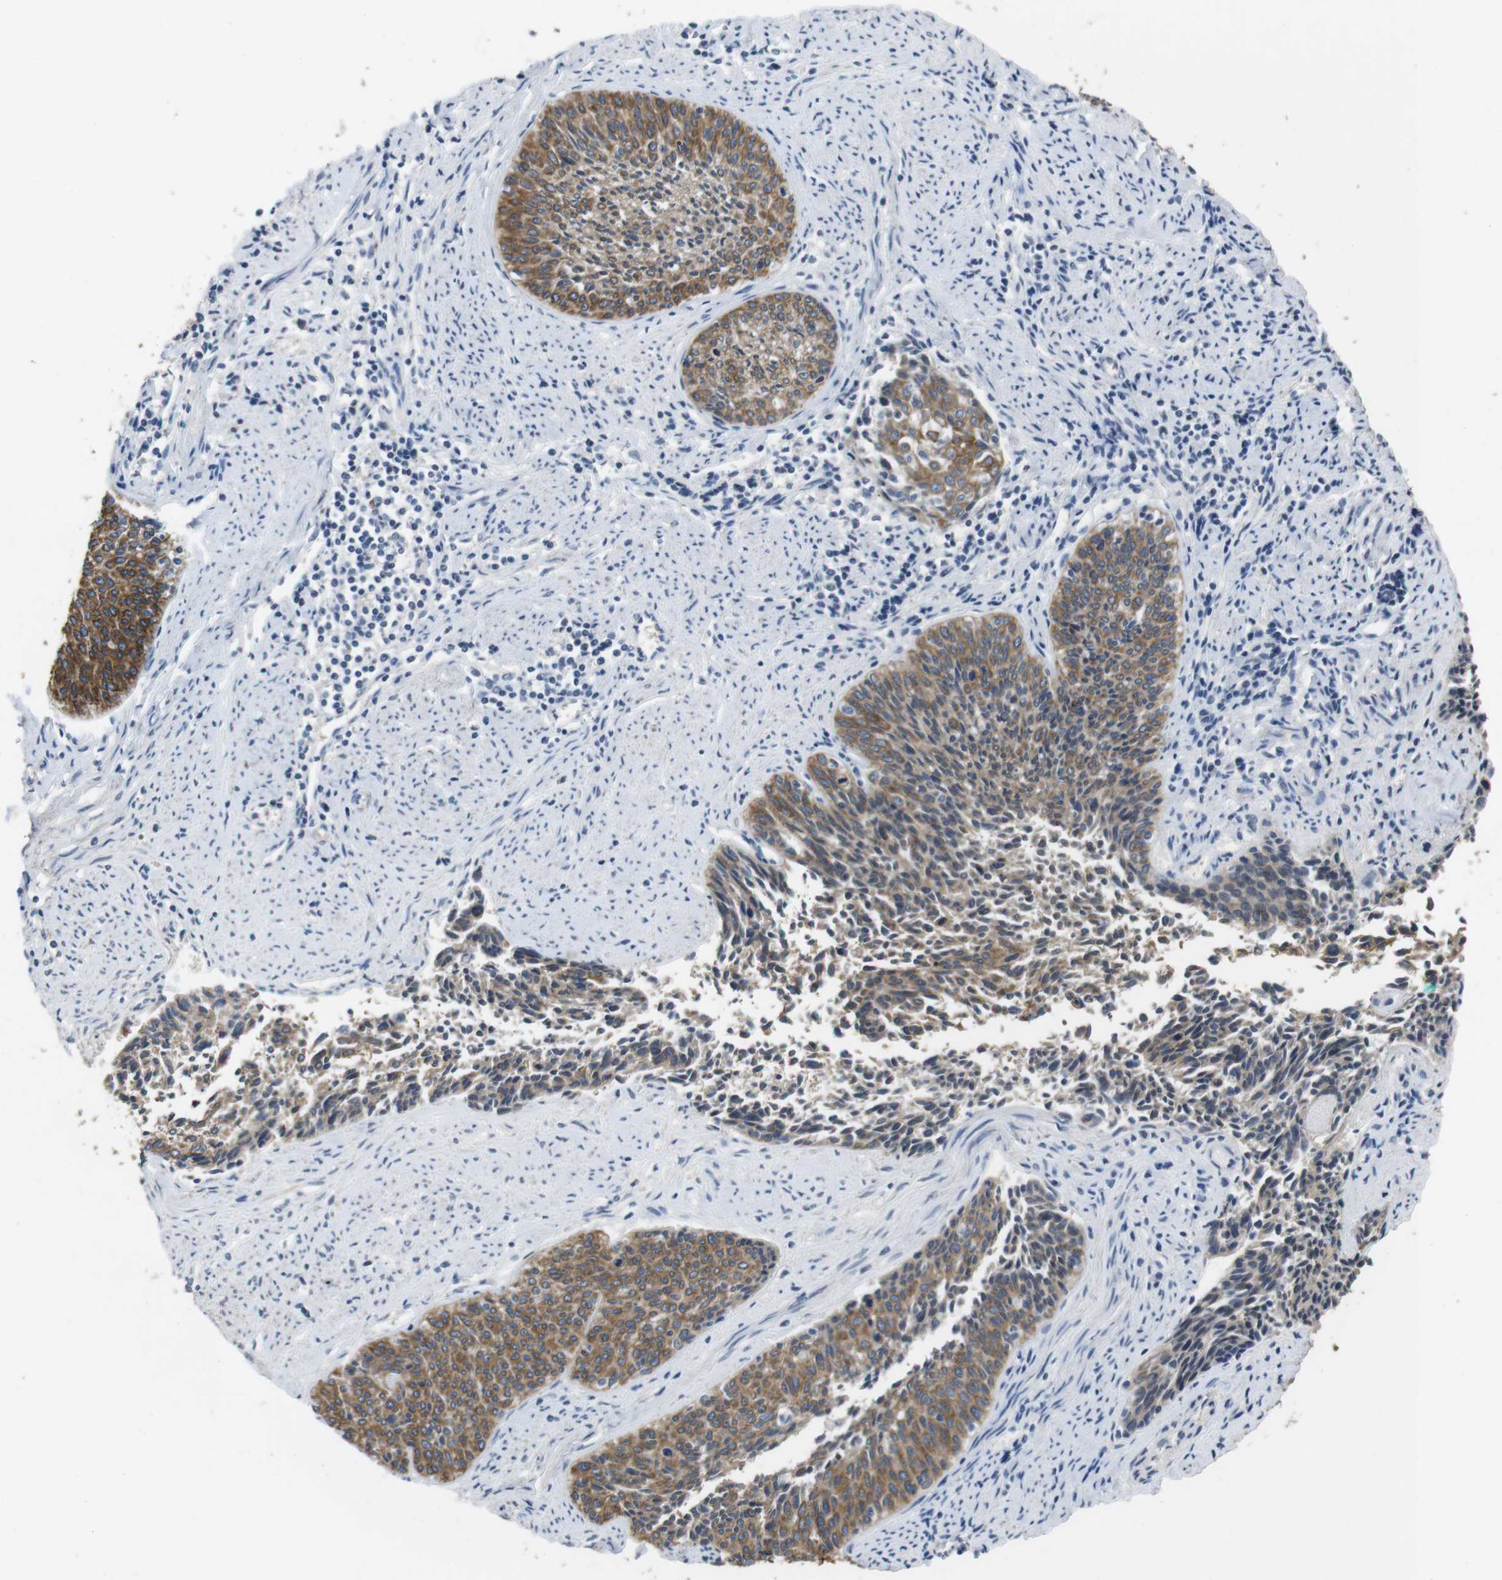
{"staining": {"intensity": "moderate", "quantity": ">75%", "location": "cytoplasmic/membranous"}, "tissue": "cervical cancer", "cell_type": "Tumor cells", "image_type": "cancer", "snomed": [{"axis": "morphology", "description": "Squamous cell carcinoma, NOS"}, {"axis": "topography", "description": "Cervix"}], "caption": "Brown immunohistochemical staining in cervical cancer reveals moderate cytoplasmic/membranous positivity in approximately >75% of tumor cells.", "gene": "ADGRL3", "patient": {"sex": "female", "age": 55}}